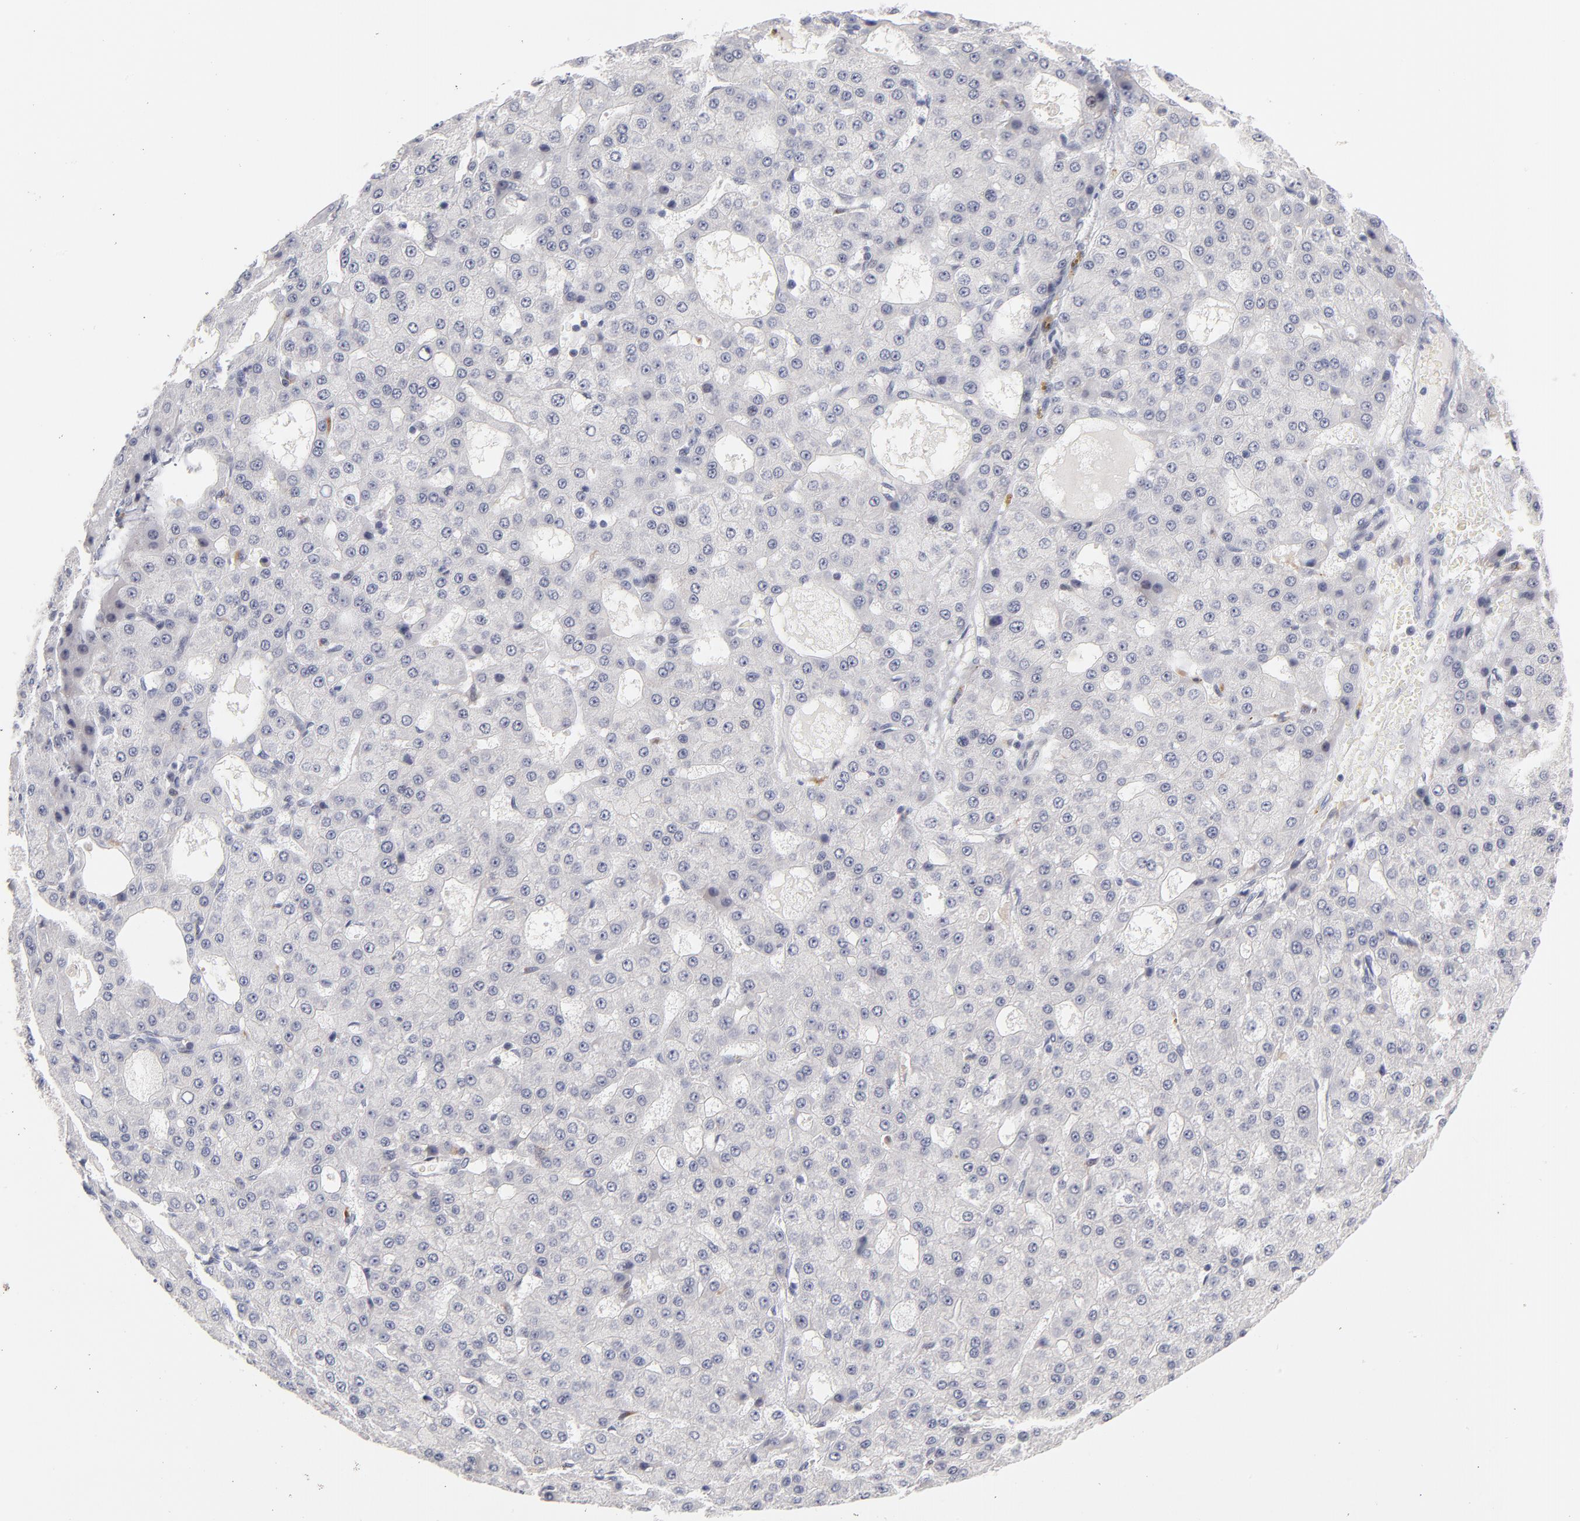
{"staining": {"intensity": "negative", "quantity": "none", "location": "none"}, "tissue": "liver cancer", "cell_type": "Tumor cells", "image_type": "cancer", "snomed": [{"axis": "morphology", "description": "Carcinoma, Hepatocellular, NOS"}, {"axis": "topography", "description": "Liver"}], "caption": "DAB immunohistochemical staining of human liver cancer (hepatocellular carcinoma) shows no significant expression in tumor cells.", "gene": "PARP1", "patient": {"sex": "male", "age": 47}}